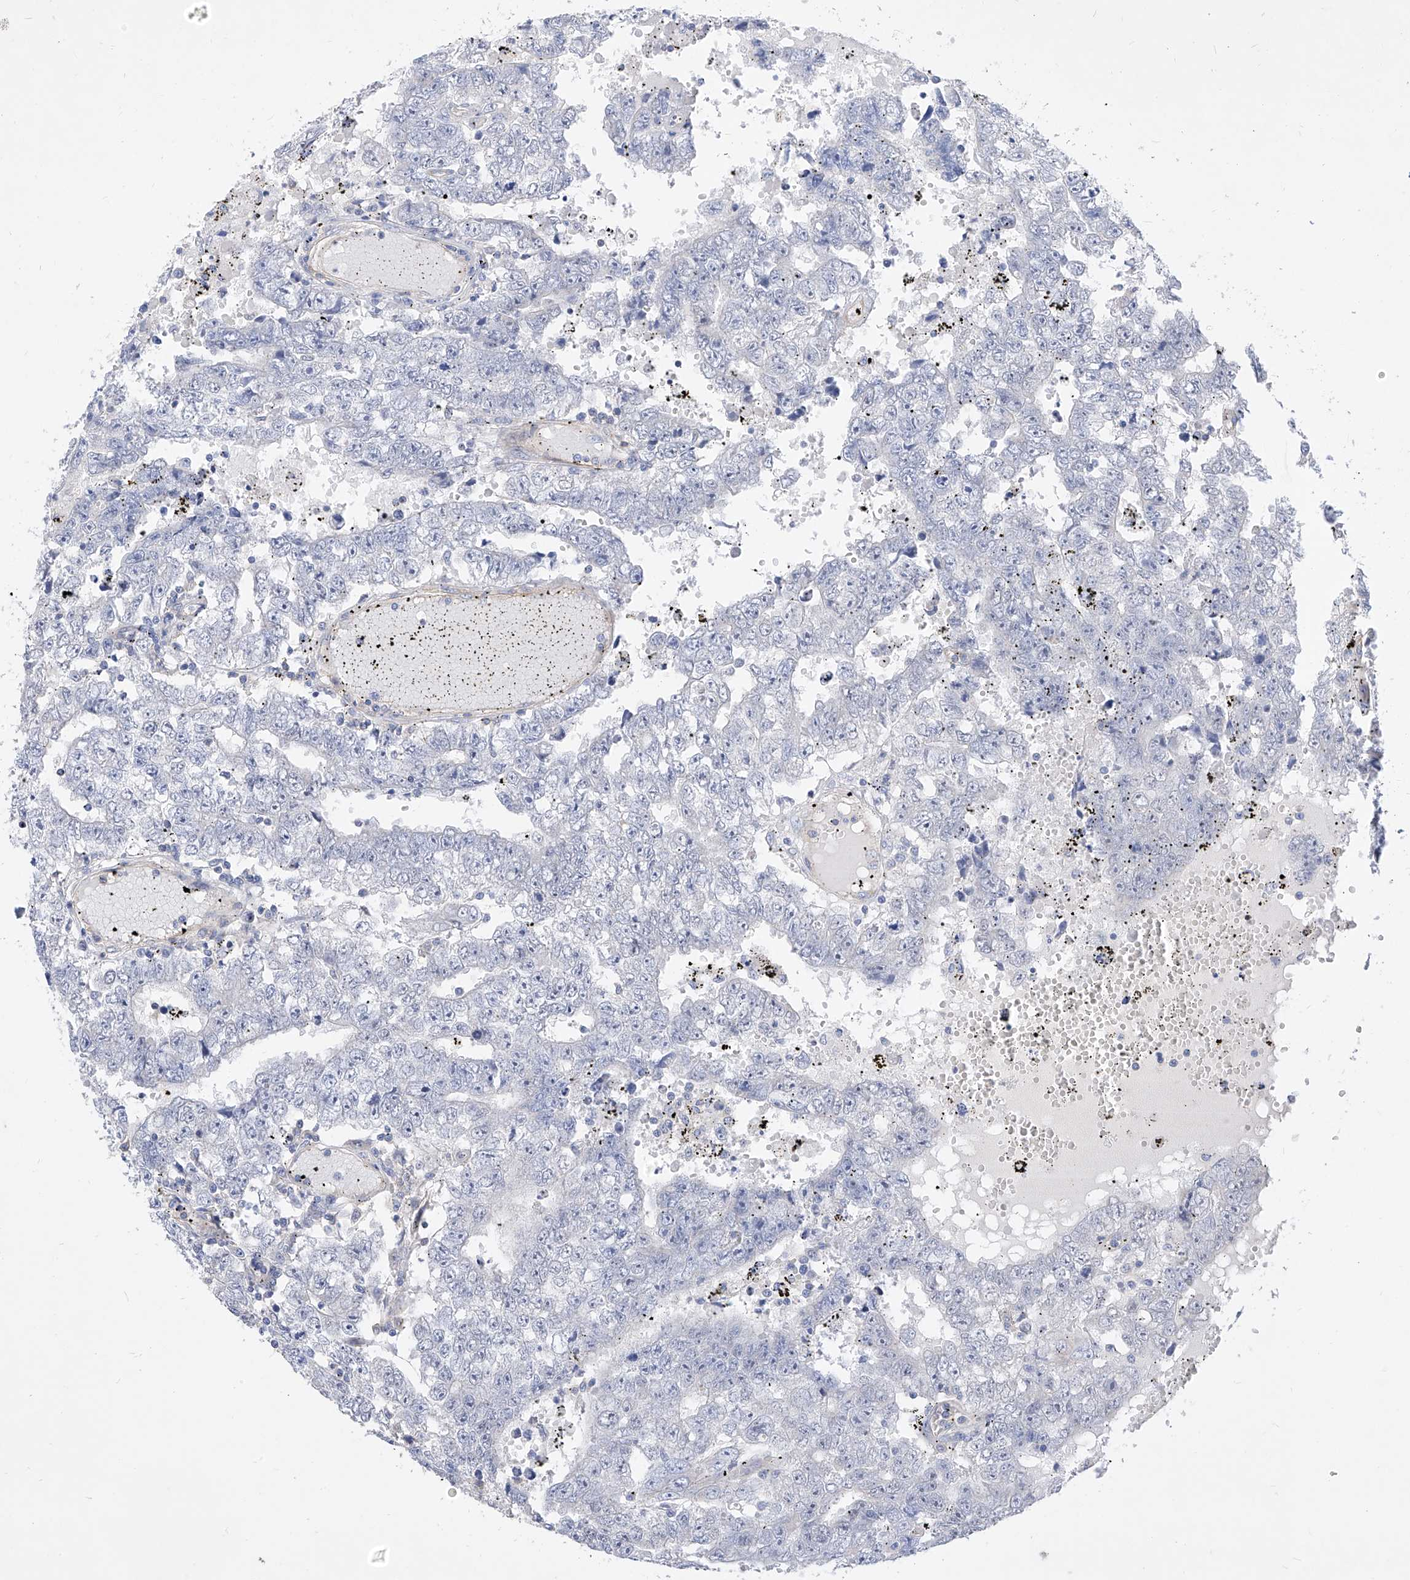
{"staining": {"intensity": "negative", "quantity": "none", "location": "none"}, "tissue": "testis cancer", "cell_type": "Tumor cells", "image_type": "cancer", "snomed": [{"axis": "morphology", "description": "Carcinoma, Embryonal, NOS"}, {"axis": "topography", "description": "Testis"}], "caption": "Immunohistochemistry (IHC) photomicrograph of human embryonal carcinoma (testis) stained for a protein (brown), which exhibits no expression in tumor cells.", "gene": "SCGB2A1", "patient": {"sex": "male", "age": 25}}